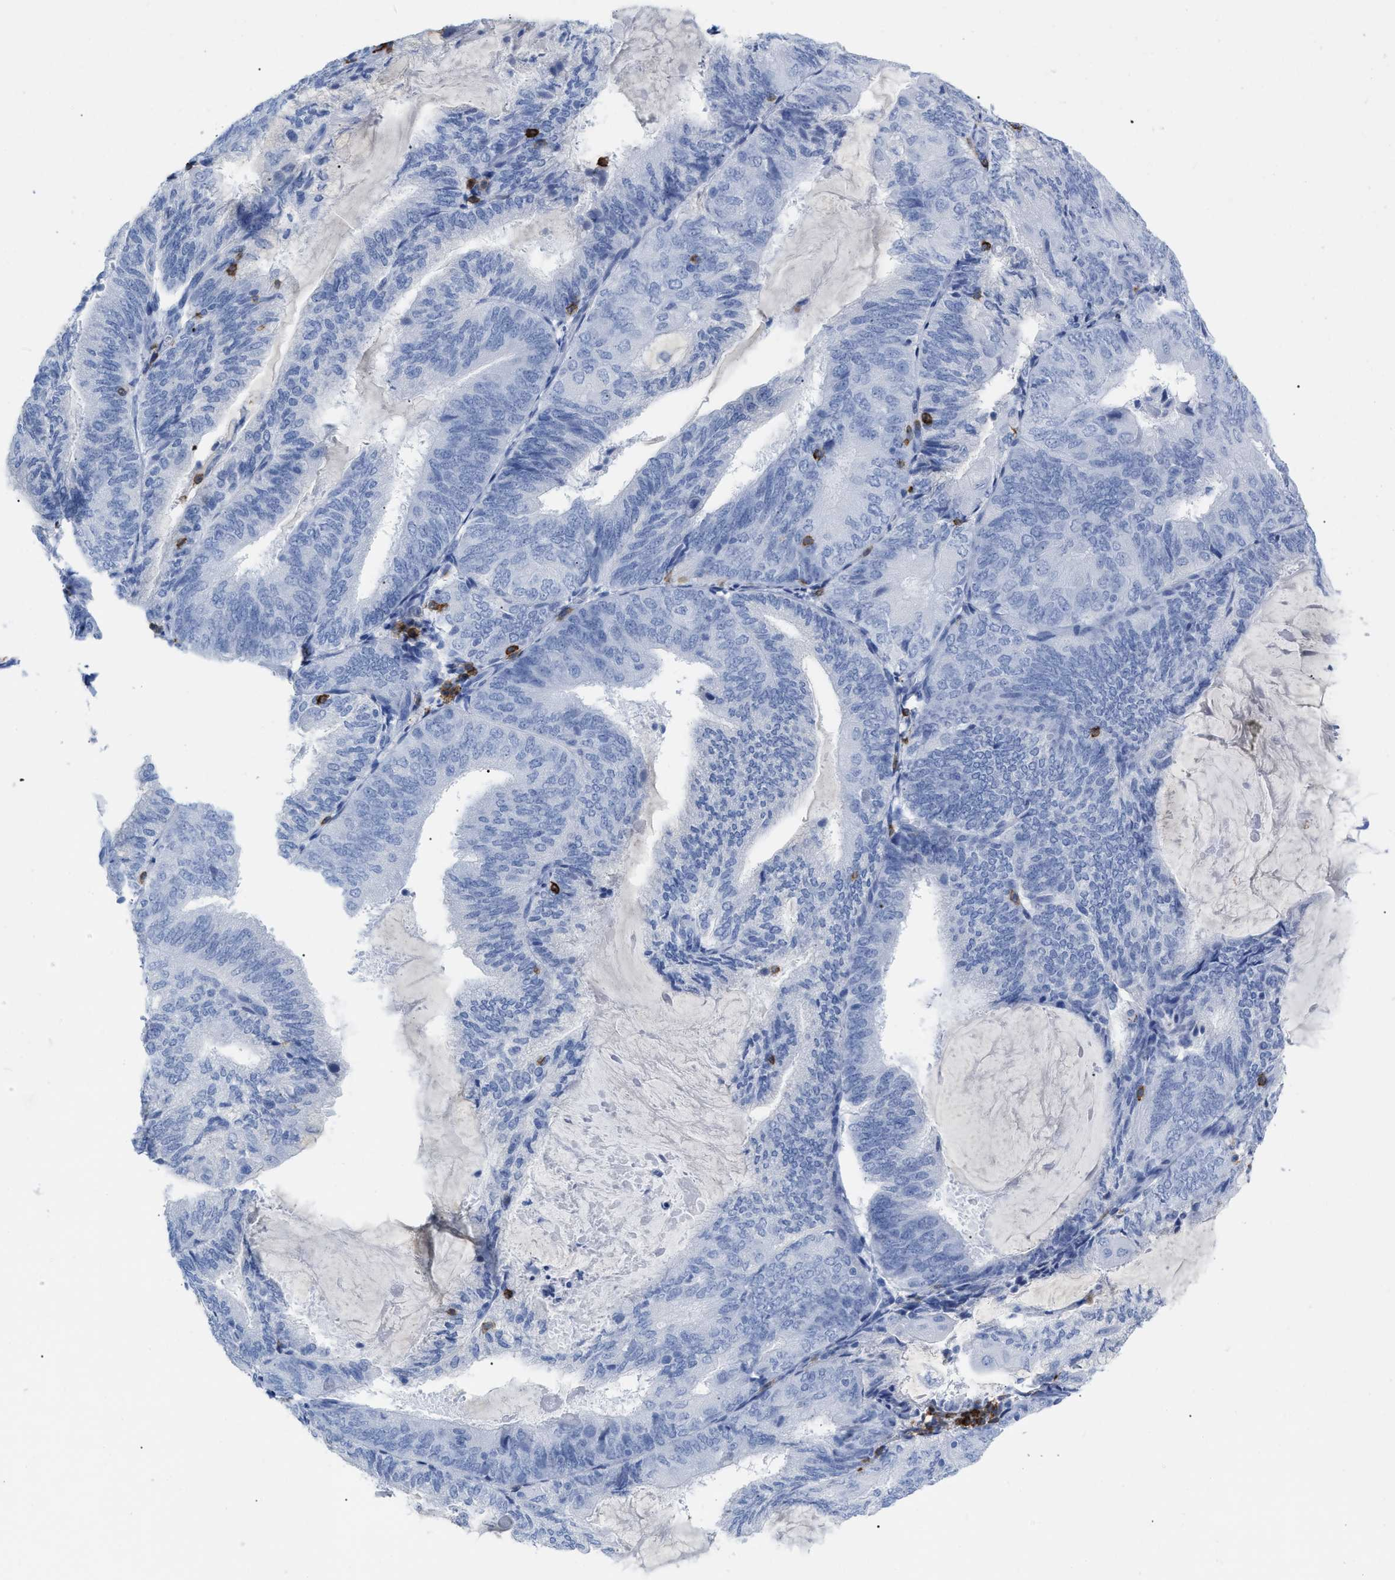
{"staining": {"intensity": "negative", "quantity": "none", "location": "none"}, "tissue": "endometrial cancer", "cell_type": "Tumor cells", "image_type": "cancer", "snomed": [{"axis": "morphology", "description": "Adenocarcinoma, NOS"}, {"axis": "topography", "description": "Endometrium"}], "caption": "Human endometrial adenocarcinoma stained for a protein using IHC shows no staining in tumor cells.", "gene": "CD5", "patient": {"sex": "female", "age": 81}}